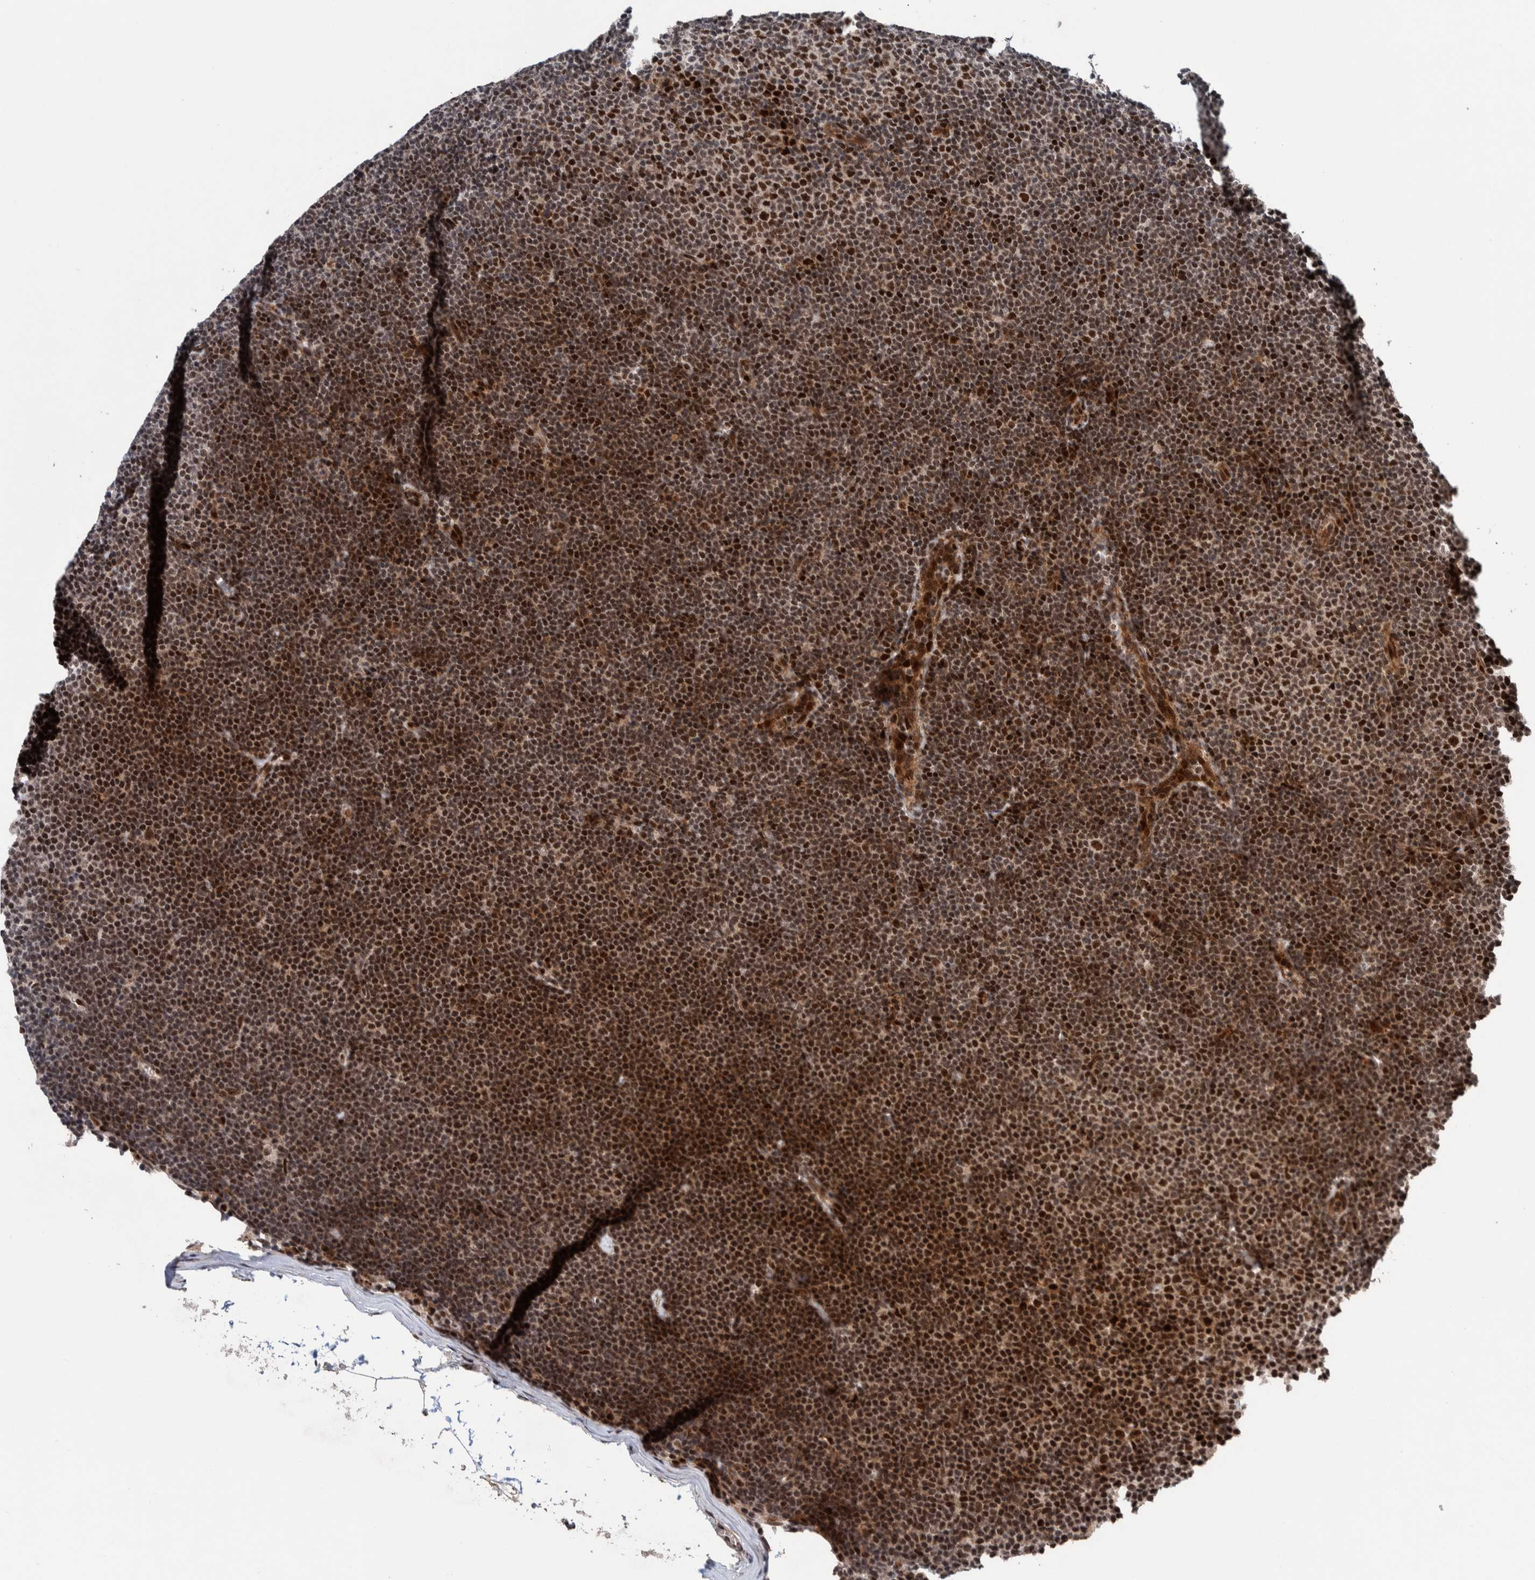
{"staining": {"intensity": "strong", "quantity": ">75%", "location": "nuclear"}, "tissue": "lymphoma", "cell_type": "Tumor cells", "image_type": "cancer", "snomed": [{"axis": "morphology", "description": "Malignant lymphoma, non-Hodgkin's type, Low grade"}, {"axis": "topography", "description": "Lymph node"}], "caption": "Strong nuclear protein expression is present in about >75% of tumor cells in lymphoma. The staining was performed using DAB (3,3'-diaminobenzidine) to visualize the protein expression in brown, while the nuclei were stained in blue with hematoxylin (Magnification: 20x).", "gene": "CHD4", "patient": {"sex": "female", "age": 53}}